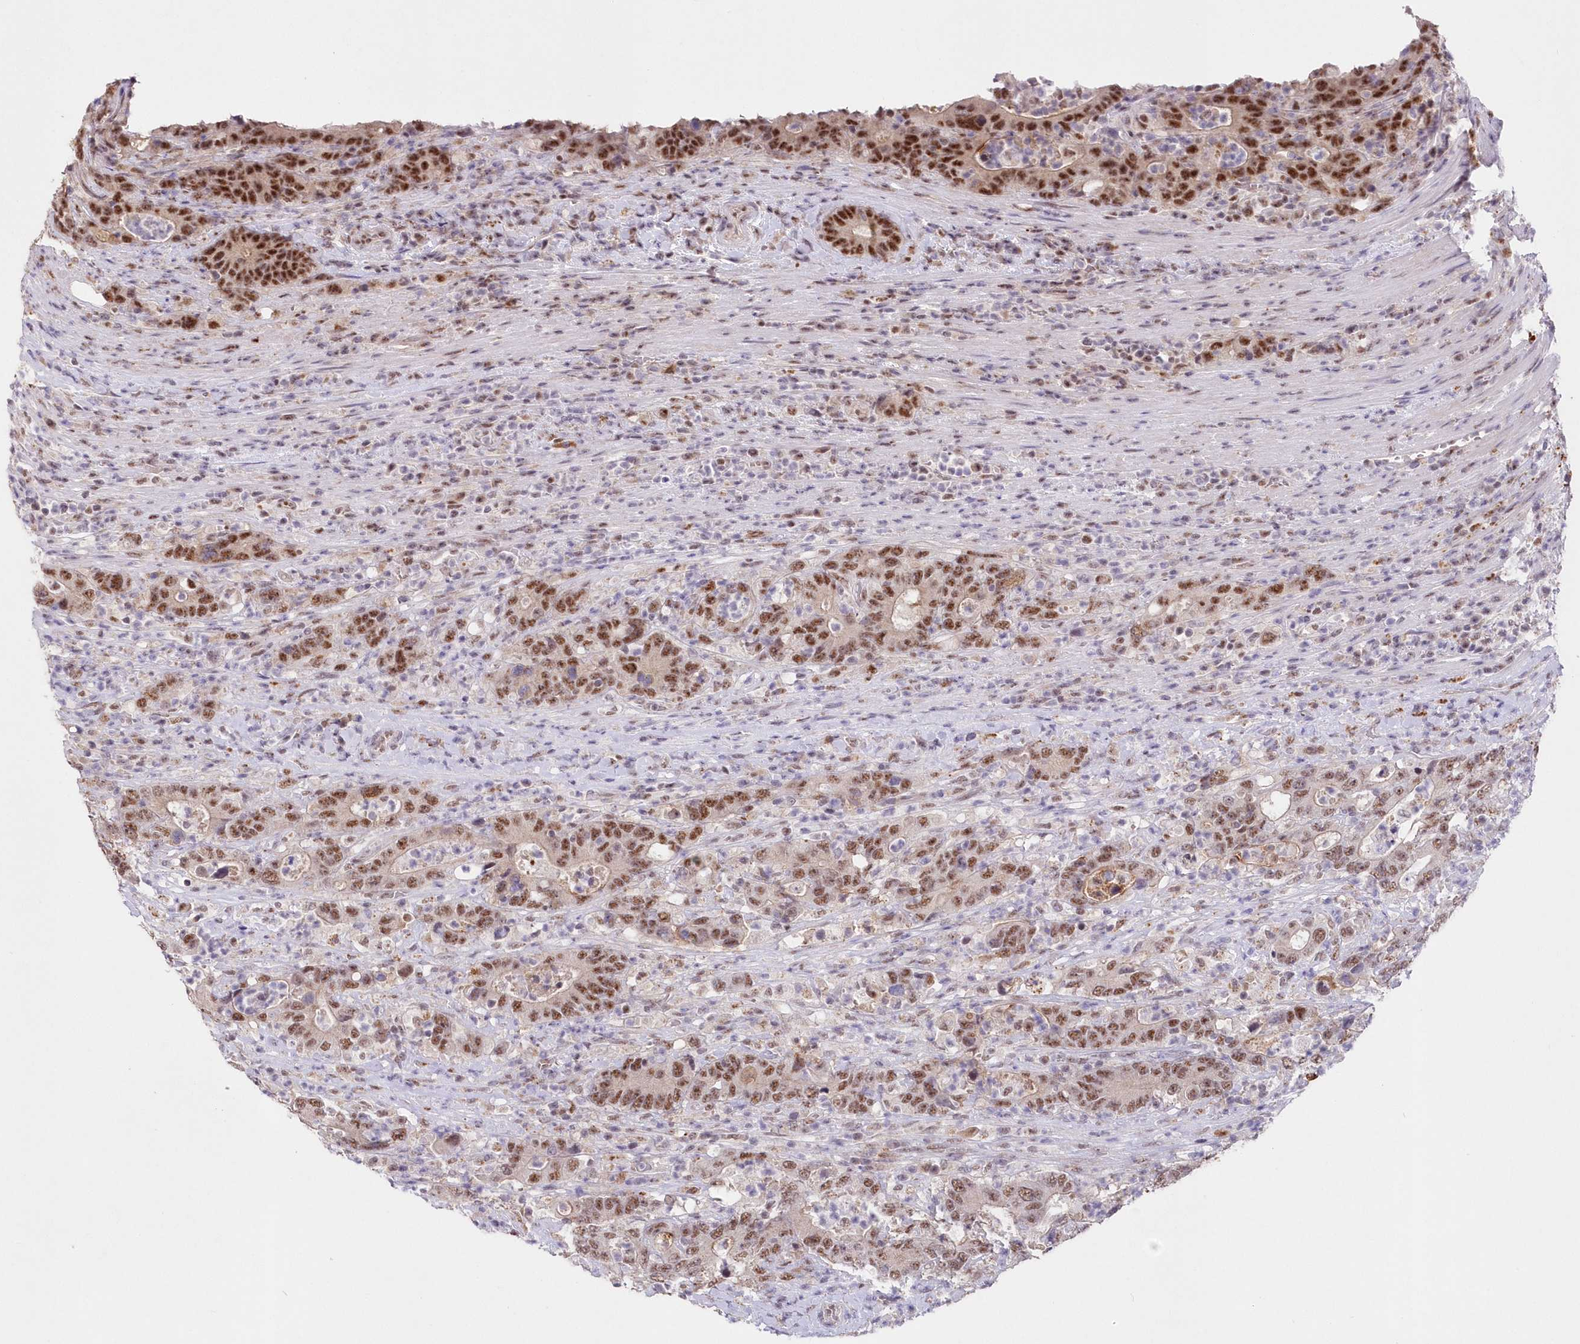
{"staining": {"intensity": "strong", "quantity": ">75%", "location": "nuclear"}, "tissue": "colorectal cancer", "cell_type": "Tumor cells", "image_type": "cancer", "snomed": [{"axis": "morphology", "description": "Adenocarcinoma, NOS"}, {"axis": "topography", "description": "Colon"}], "caption": "Colorectal cancer (adenocarcinoma) stained with IHC exhibits strong nuclear staining in approximately >75% of tumor cells. (brown staining indicates protein expression, while blue staining denotes nuclei).", "gene": "RBM27", "patient": {"sex": "female", "age": 75}}